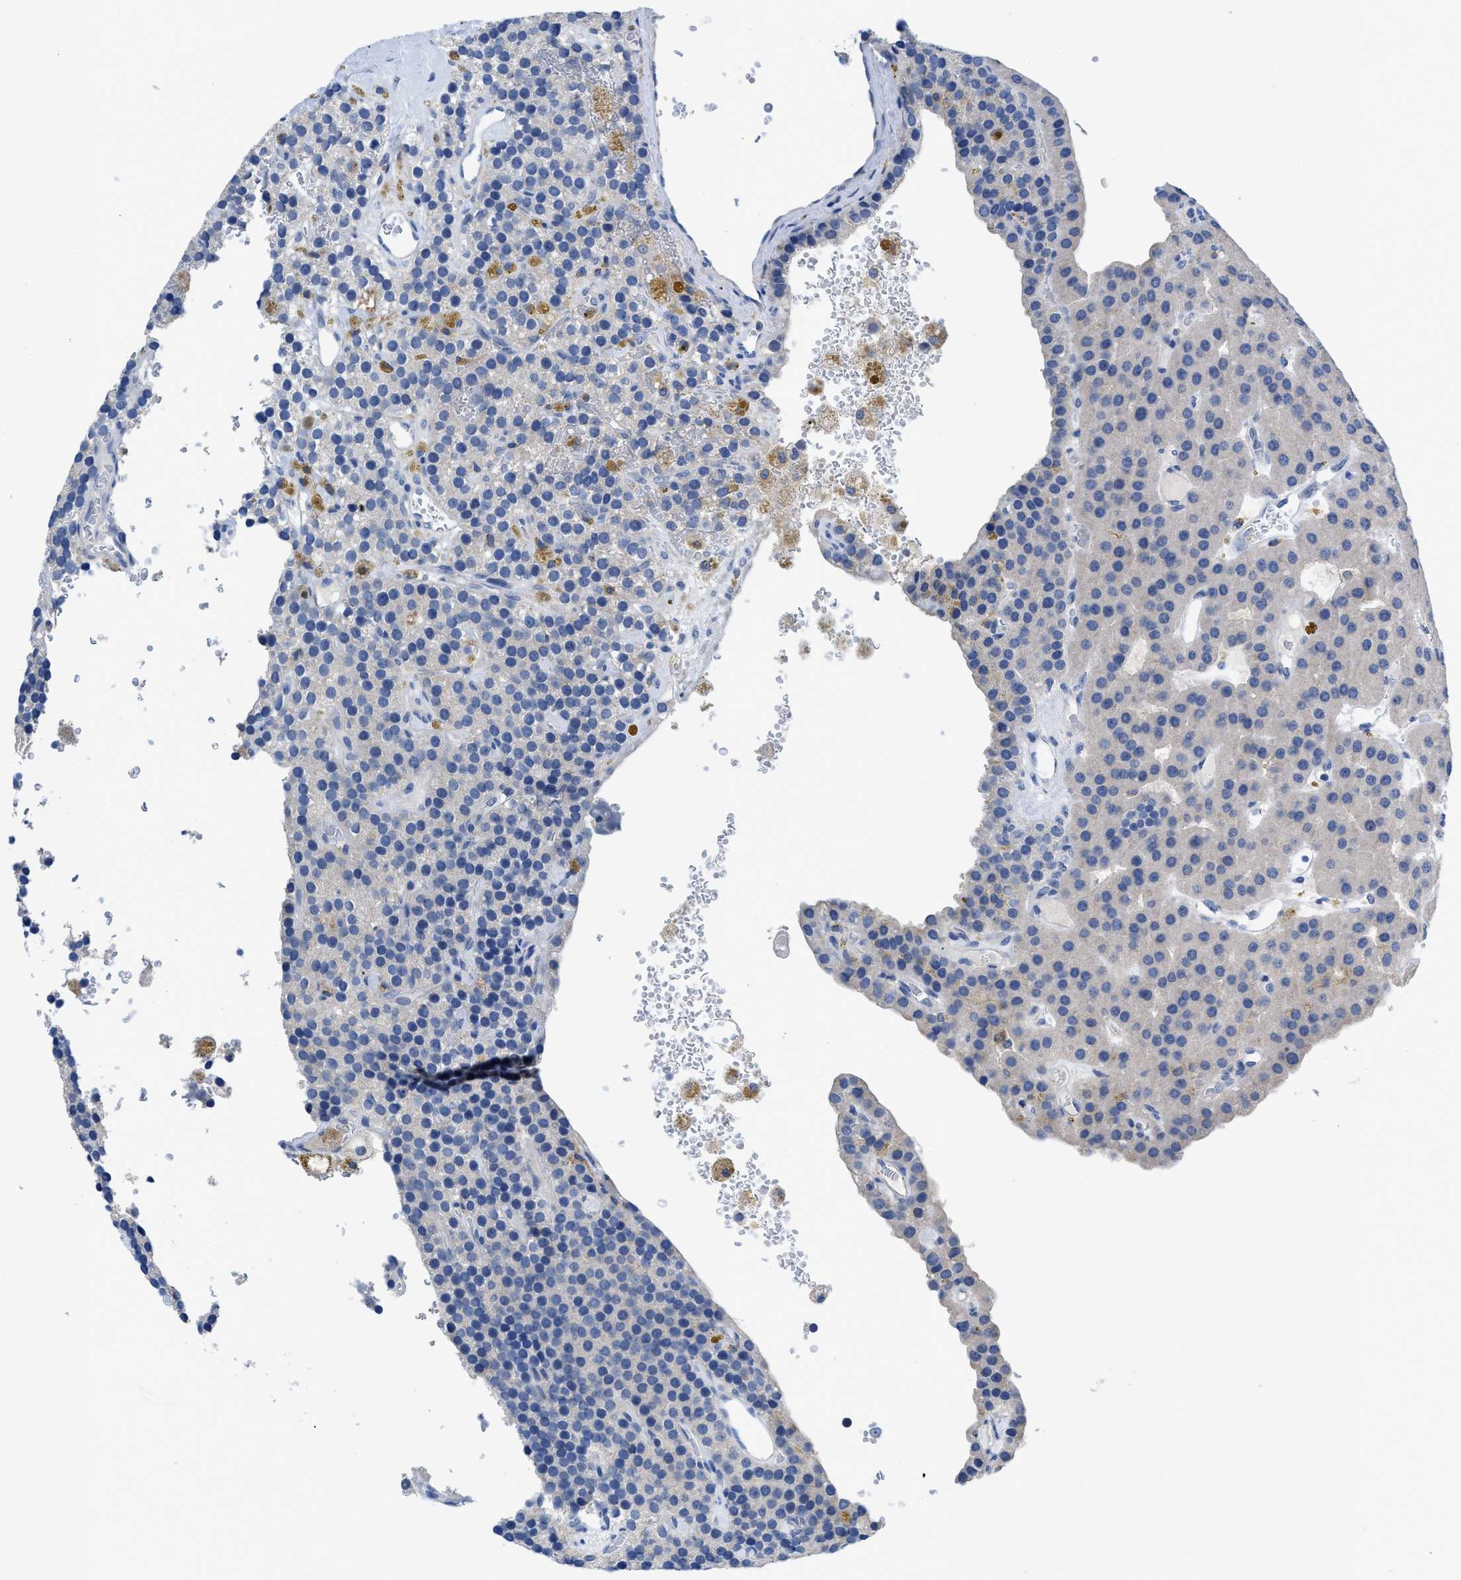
{"staining": {"intensity": "negative", "quantity": "none", "location": "none"}, "tissue": "parathyroid gland", "cell_type": "Glandular cells", "image_type": "normal", "snomed": [{"axis": "morphology", "description": "Normal tissue, NOS"}, {"axis": "morphology", "description": "Adenoma, NOS"}, {"axis": "topography", "description": "Parathyroid gland"}], "caption": "Immunohistochemistry (IHC) of normal parathyroid gland displays no staining in glandular cells.", "gene": "PYY", "patient": {"sex": "female", "age": 86}}